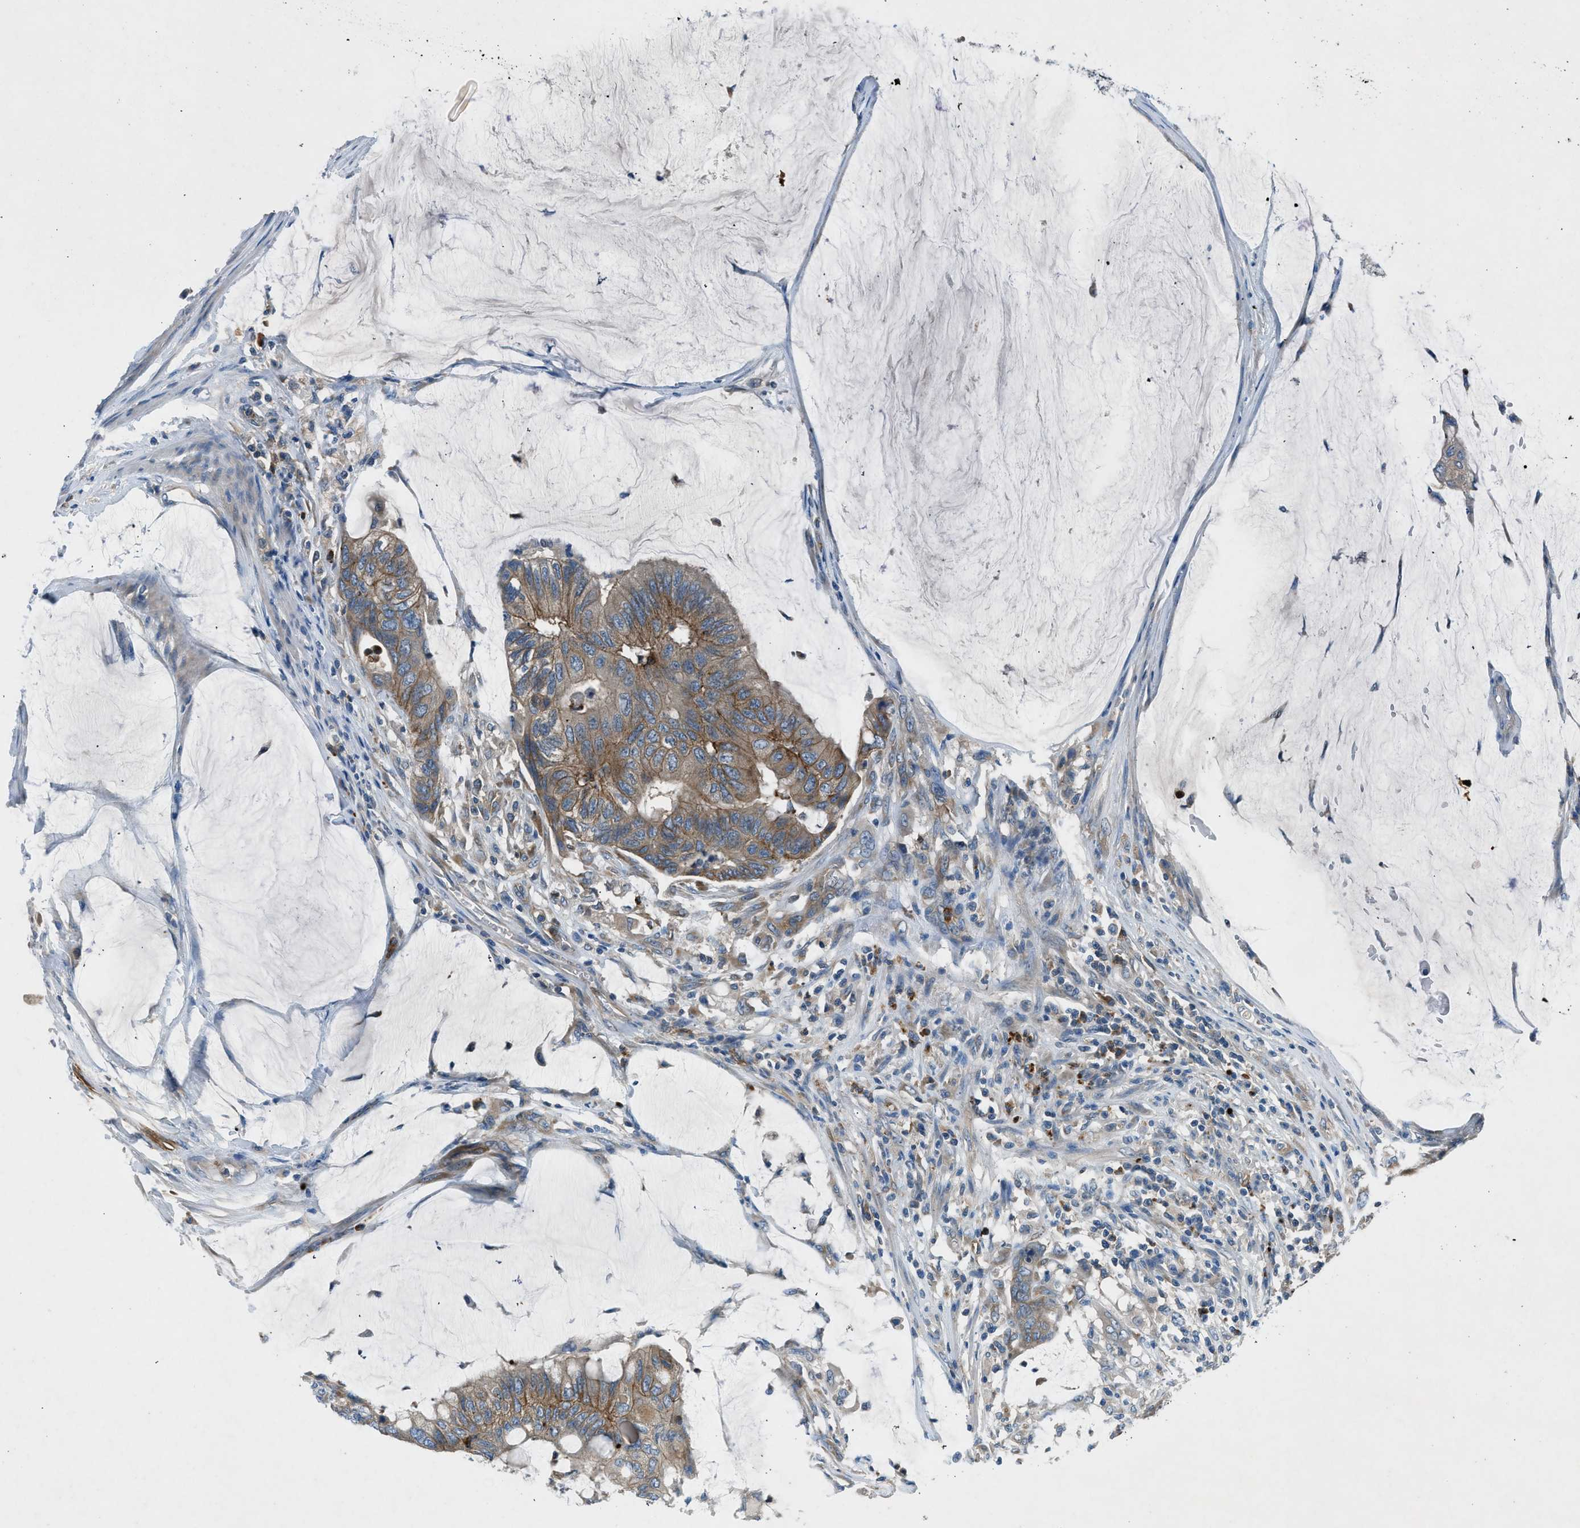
{"staining": {"intensity": "moderate", "quantity": ">75%", "location": "cytoplasmic/membranous"}, "tissue": "colorectal cancer", "cell_type": "Tumor cells", "image_type": "cancer", "snomed": [{"axis": "morphology", "description": "Normal tissue, NOS"}, {"axis": "morphology", "description": "Adenocarcinoma, NOS"}, {"axis": "topography", "description": "Rectum"}], "caption": "A brown stain labels moderate cytoplasmic/membranous expression of a protein in colorectal adenocarcinoma tumor cells.", "gene": "BMP1", "patient": {"sex": "male", "age": 92}}